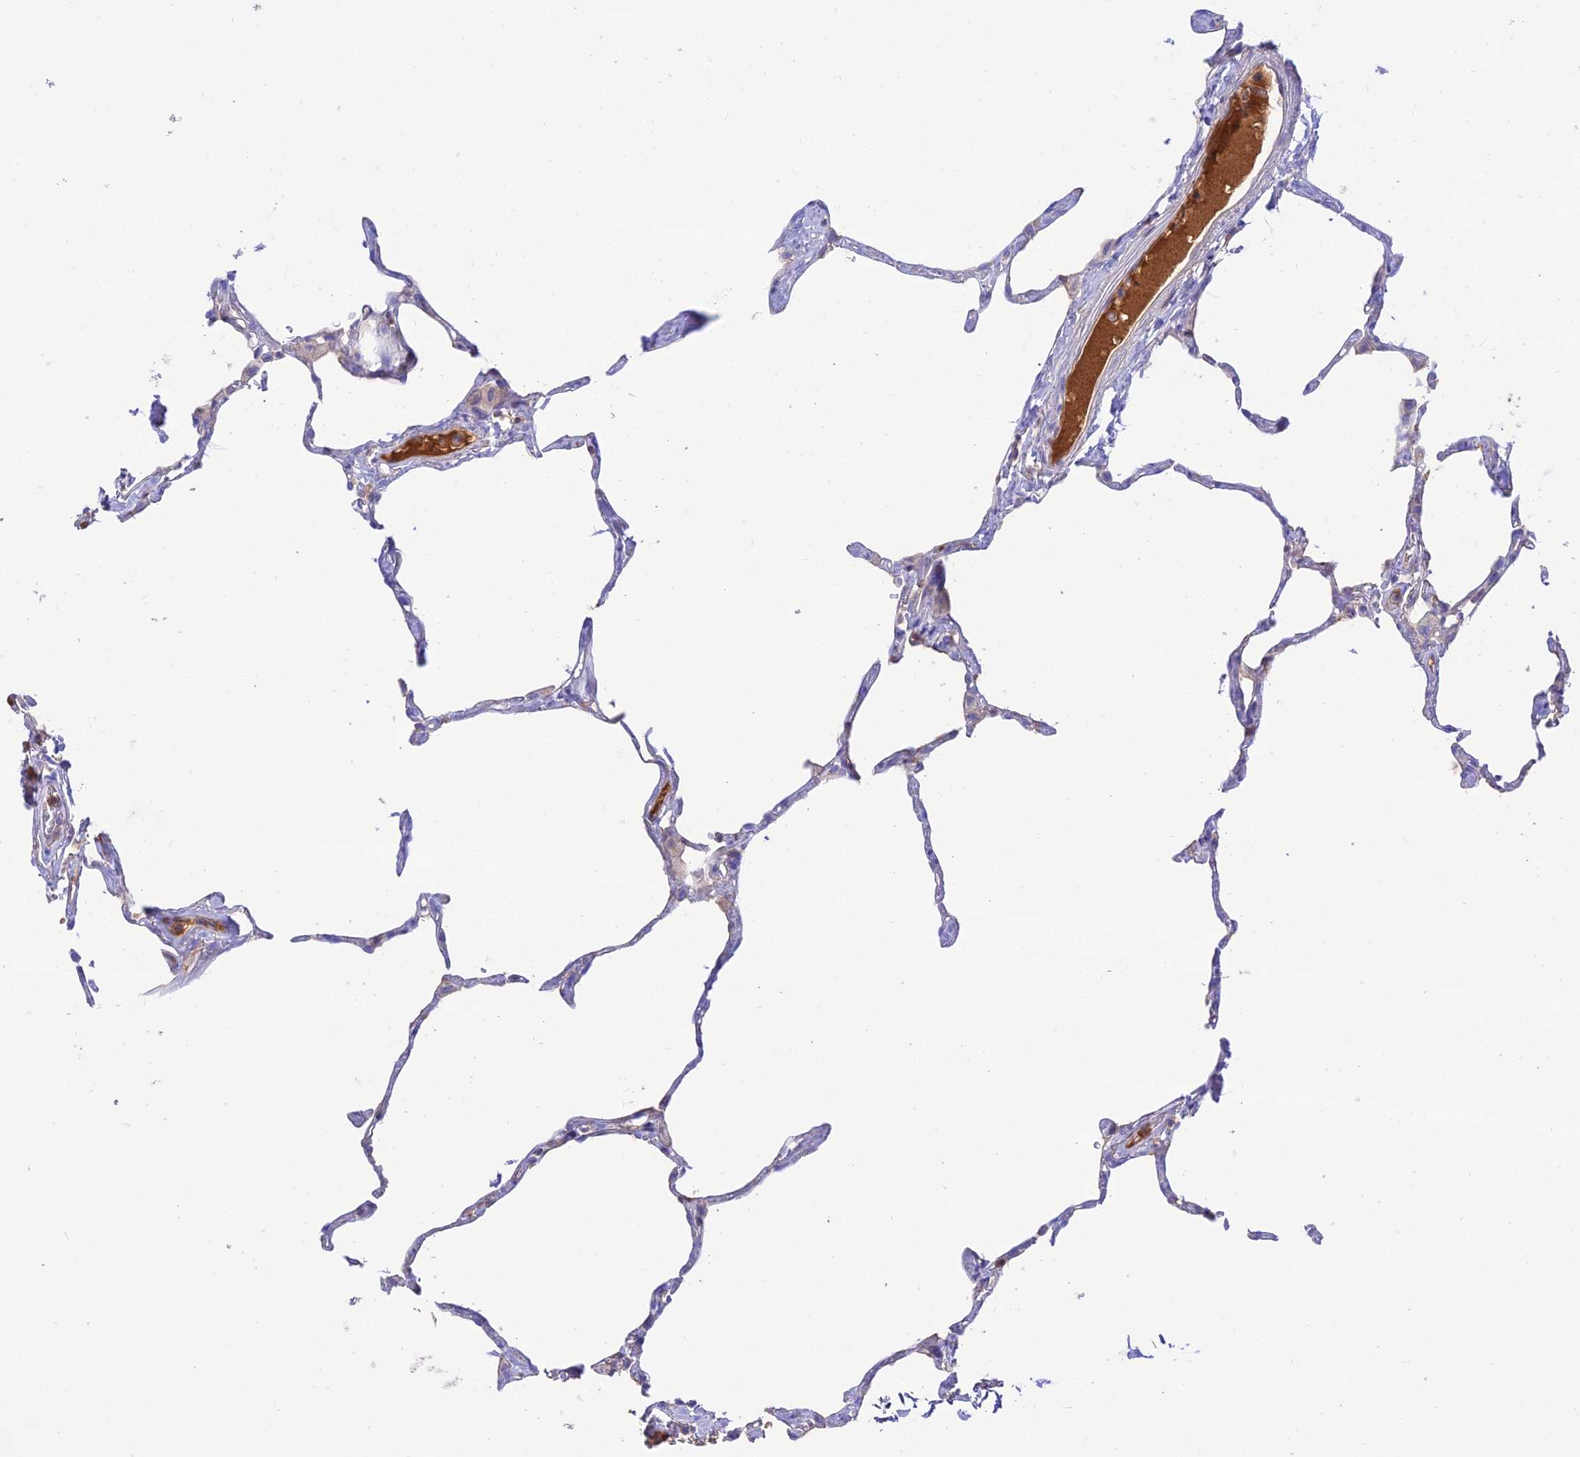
{"staining": {"intensity": "weak", "quantity": "<25%", "location": "cytoplasmic/membranous"}, "tissue": "lung", "cell_type": "Alveolar cells", "image_type": "normal", "snomed": [{"axis": "morphology", "description": "Normal tissue, NOS"}, {"axis": "topography", "description": "Lung"}], "caption": "This is a histopathology image of IHC staining of unremarkable lung, which shows no expression in alveolar cells. Brightfield microscopy of immunohistochemistry stained with DAB (3,3'-diaminobenzidine) (brown) and hematoxylin (blue), captured at high magnification.", "gene": "NLRP9", "patient": {"sex": "male", "age": 65}}